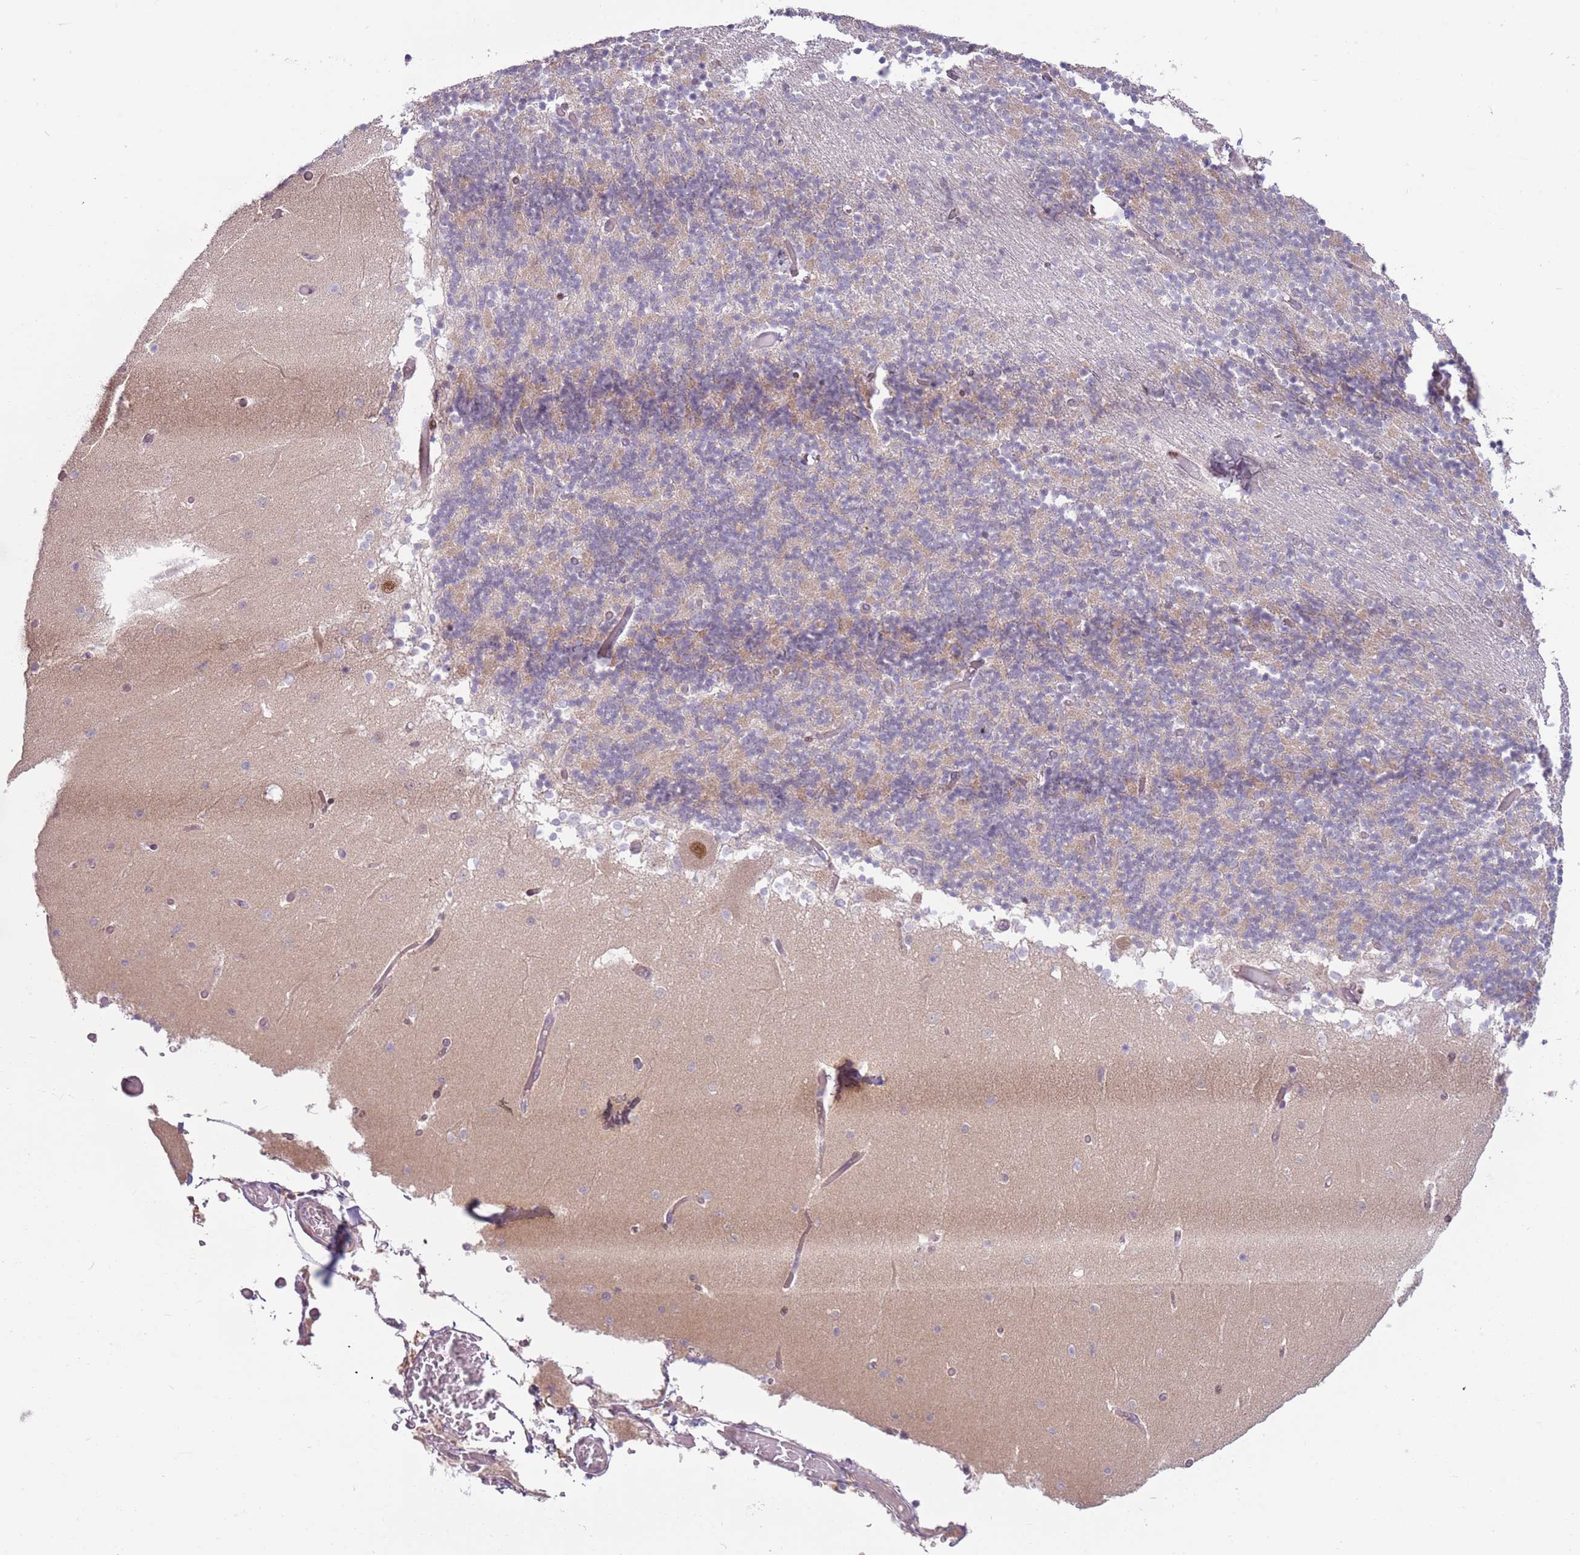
{"staining": {"intensity": "weak", "quantity": "25%-75%", "location": "cytoplasmic/membranous"}, "tissue": "cerebellum", "cell_type": "Cells in granular layer", "image_type": "normal", "snomed": [{"axis": "morphology", "description": "Normal tissue, NOS"}, {"axis": "topography", "description": "Cerebellum"}], "caption": "Weak cytoplasmic/membranous positivity is identified in about 25%-75% of cells in granular layer in benign cerebellum.", "gene": "MLLT11", "patient": {"sex": "female", "age": 28}}